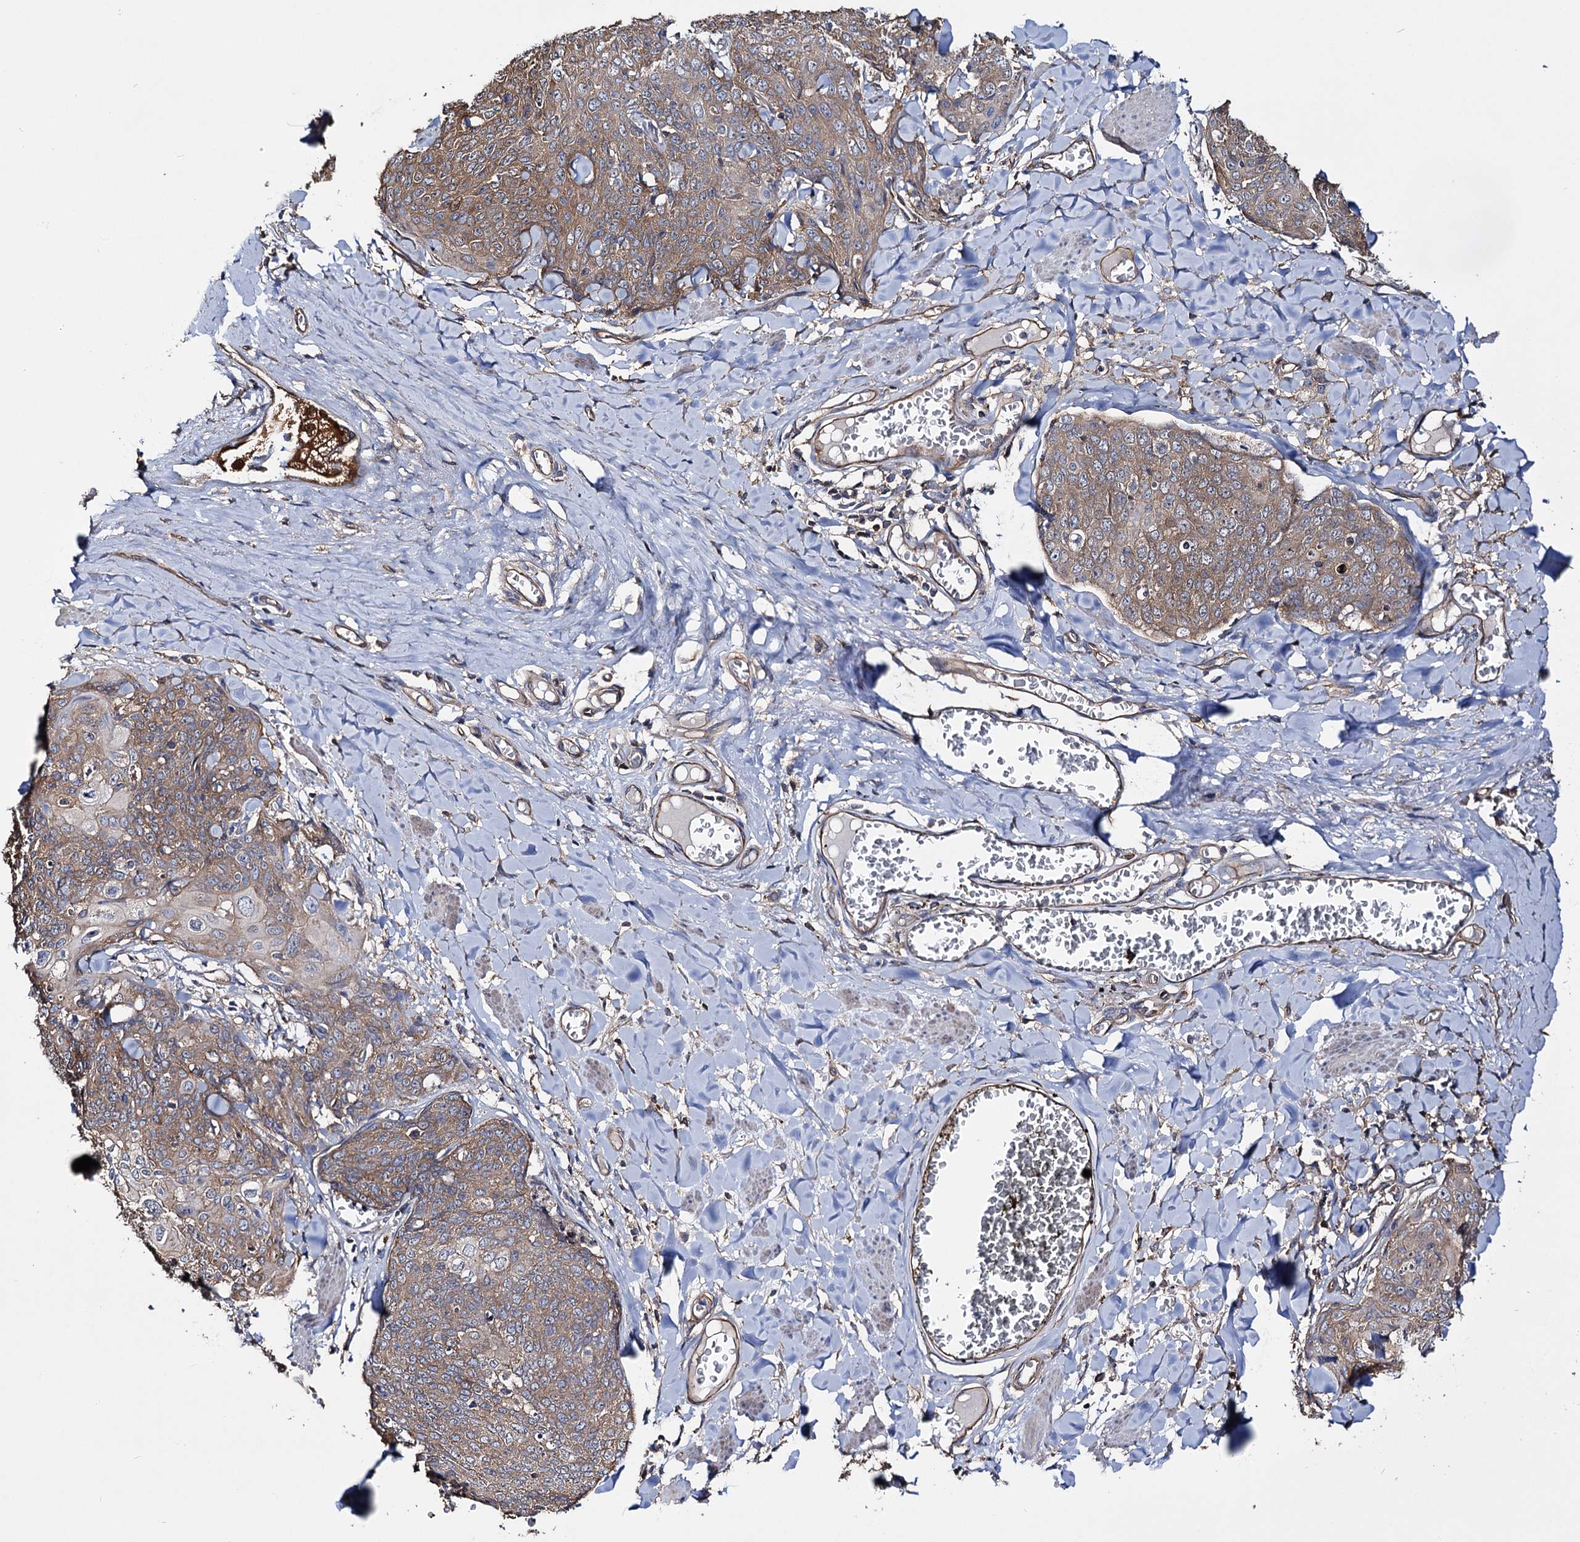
{"staining": {"intensity": "moderate", "quantity": ">75%", "location": "cytoplasmic/membranous"}, "tissue": "skin cancer", "cell_type": "Tumor cells", "image_type": "cancer", "snomed": [{"axis": "morphology", "description": "Squamous cell carcinoma, NOS"}, {"axis": "topography", "description": "Skin"}, {"axis": "topography", "description": "Vulva"}], "caption": "Skin cancer (squamous cell carcinoma) tissue displays moderate cytoplasmic/membranous expression in about >75% of tumor cells, visualized by immunohistochemistry.", "gene": "IDI1", "patient": {"sex": "female", "age": 85}}